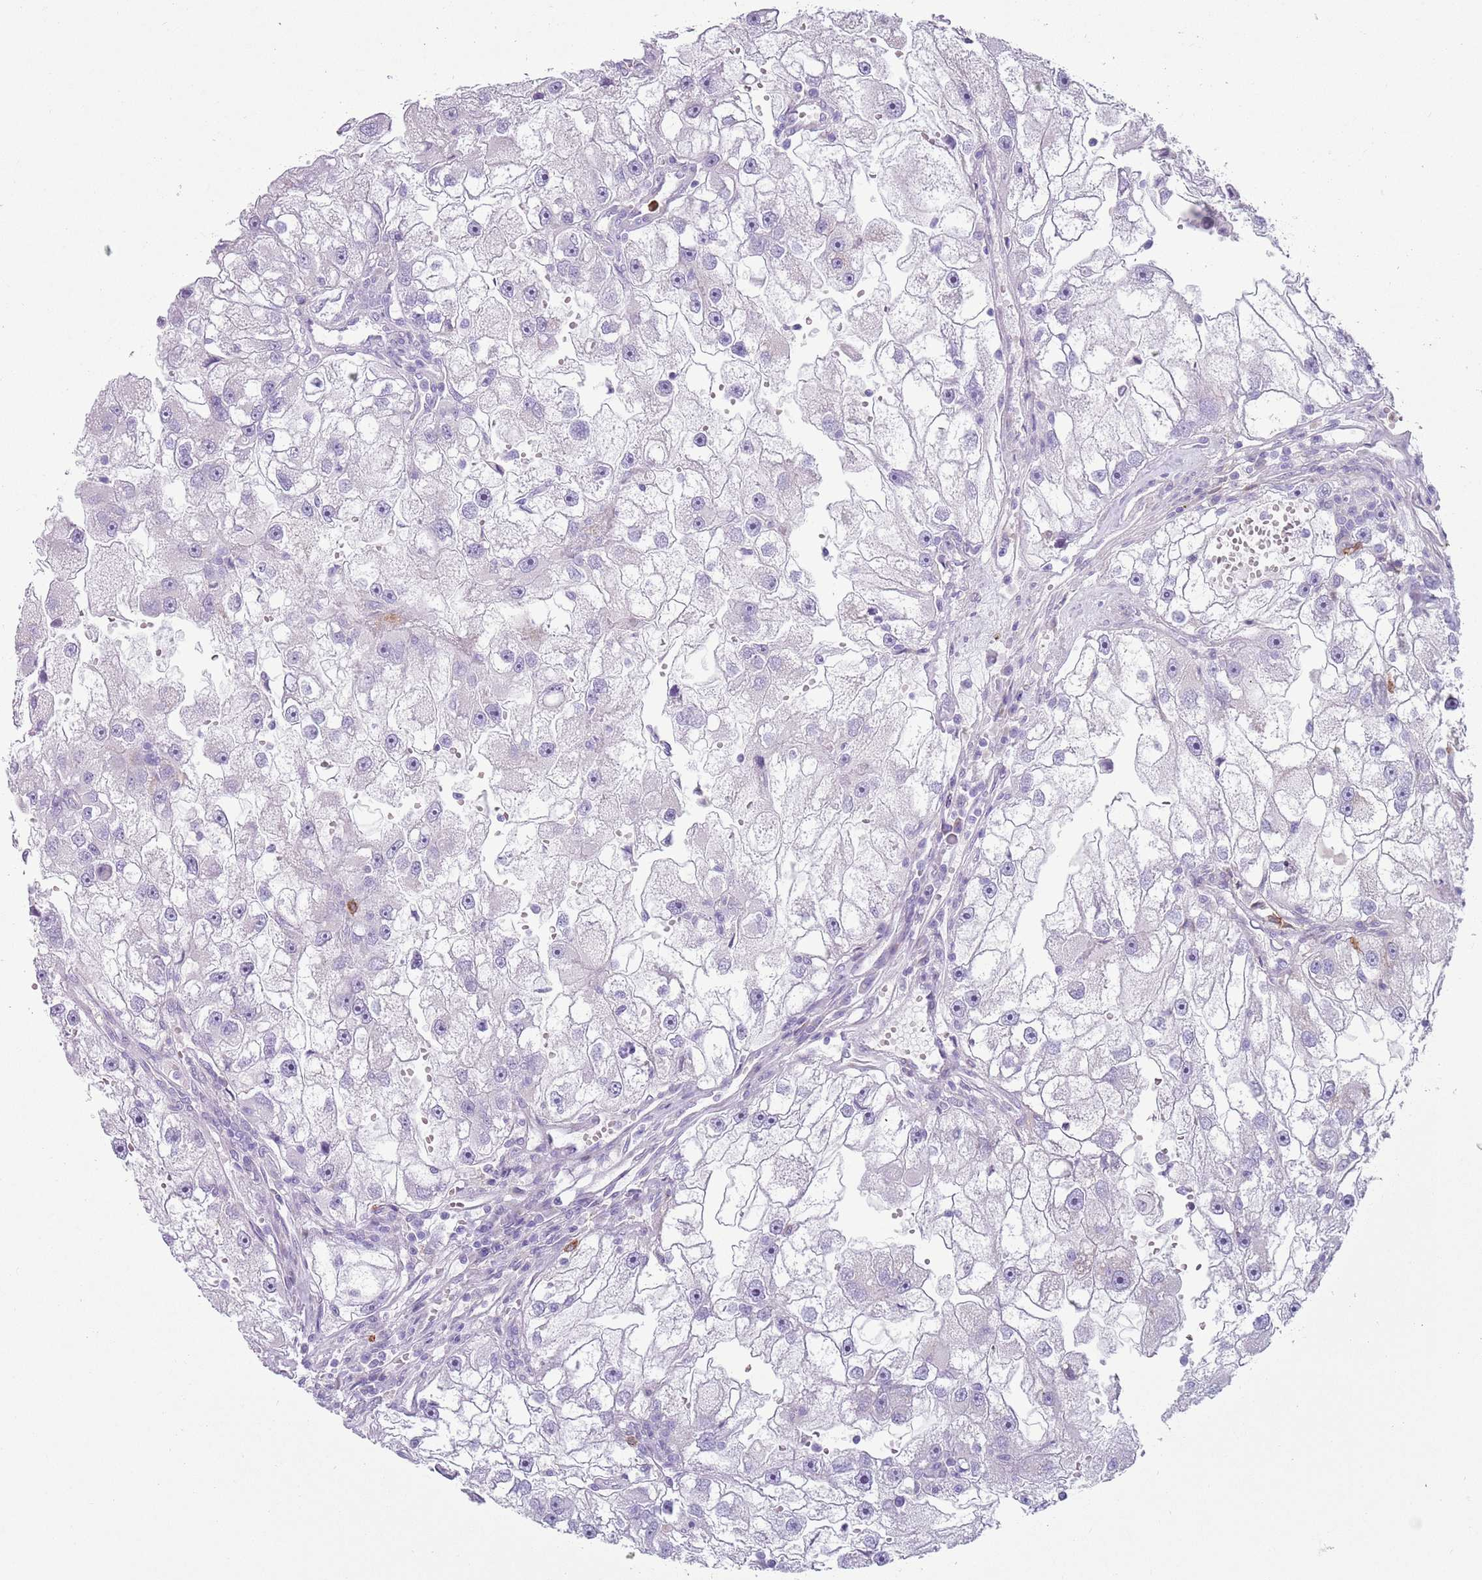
{"staining": {"intensity": "negative", "quantity": "none", "location": "none"}, "tissue": "renal cancer", "cell_type": "Tumor cells", "image_type": "cancer", "snomed": [{"axis": "morphology", "description": "Adenocarcinoma, NOS"}, {"axis": "topography", "description": "Kidney"}], "caption": "An image of renal cancer stained for a protein displays no brown staining in tumor cells.", "gene": "CD177", "patient": {"sex": "male", "age": 63}}